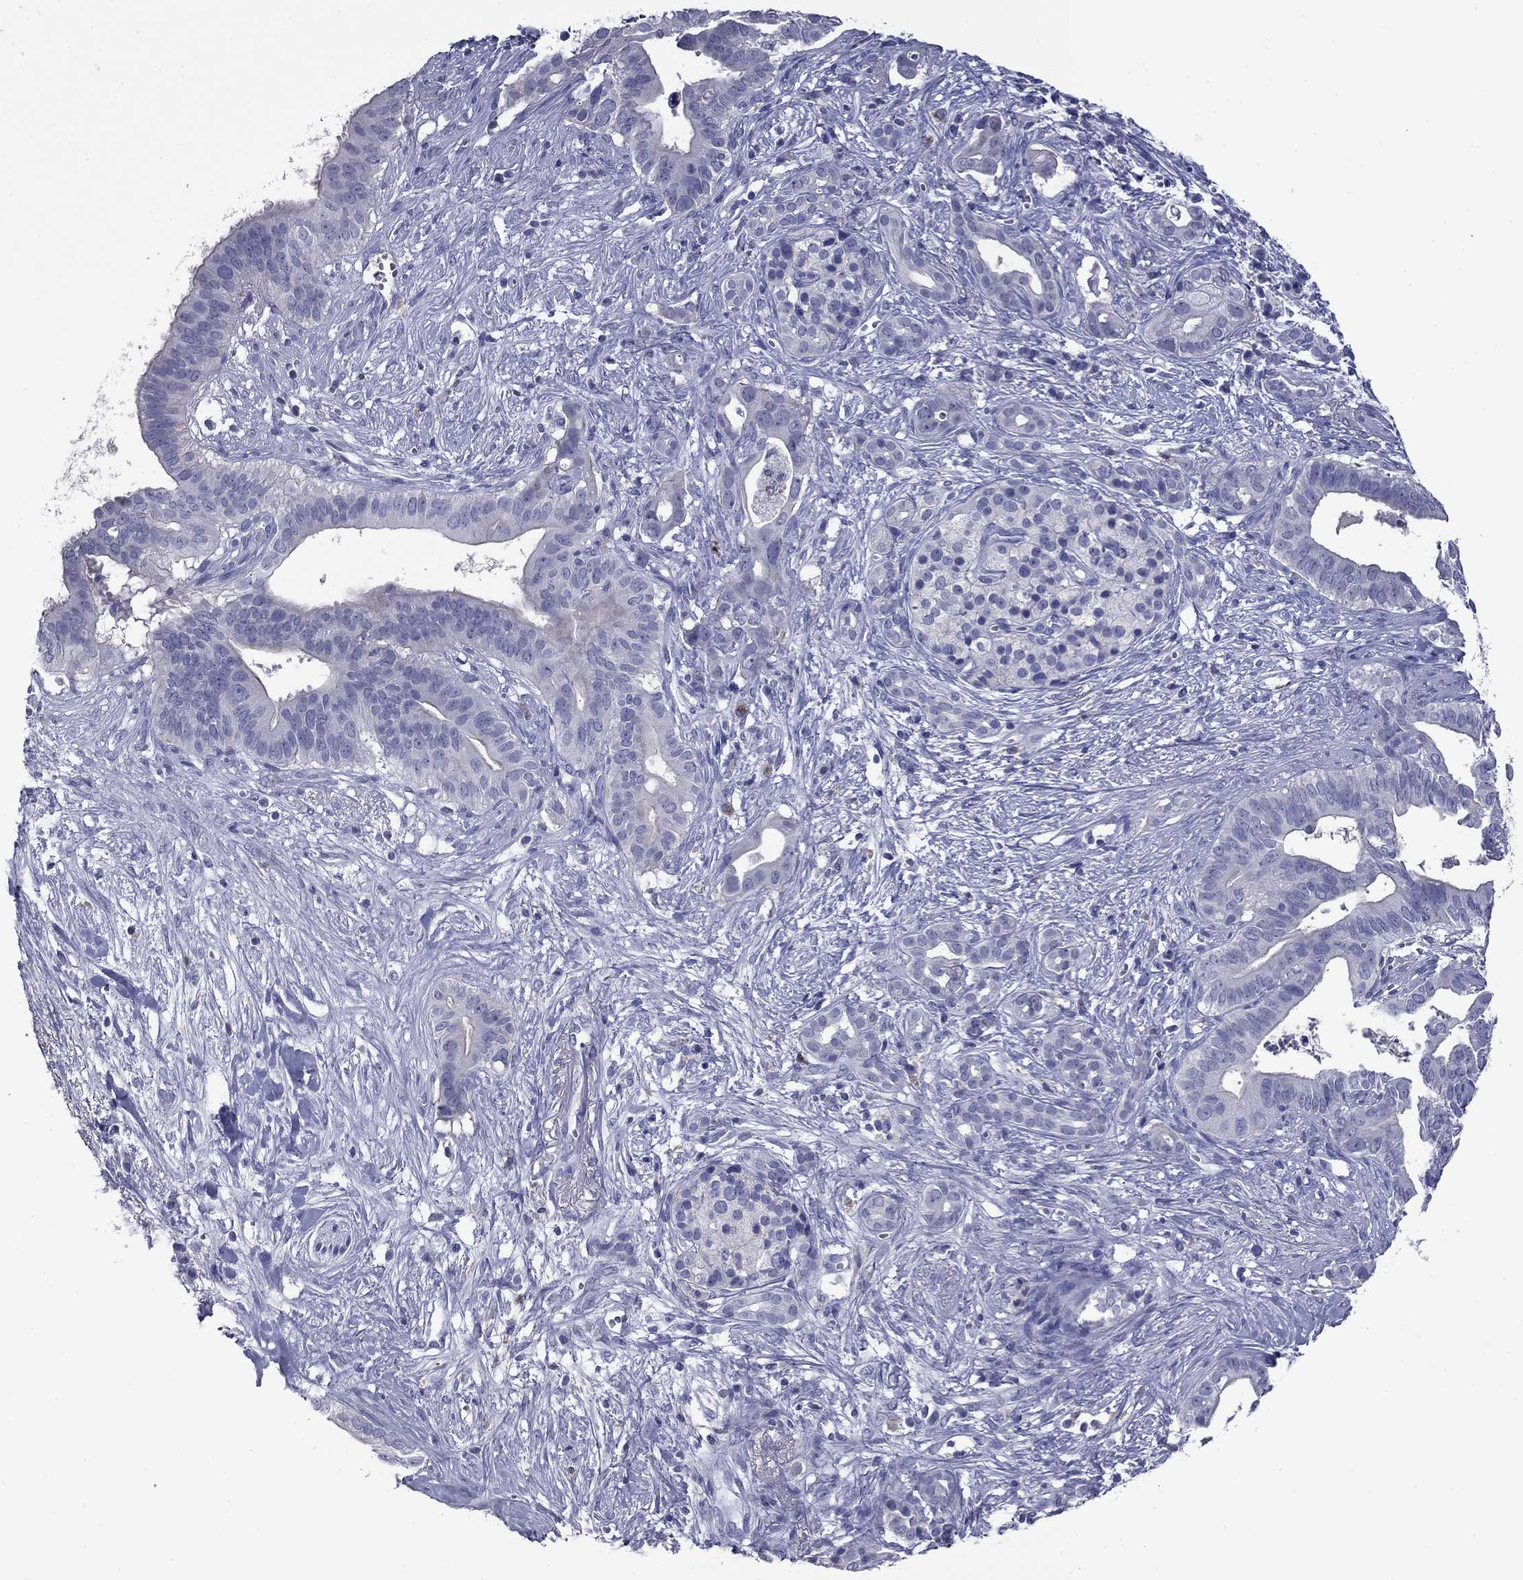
{"staining": {"intensity": "negative", "quantity": "none", "location": "none"}, "tissue": "pancreatic cancer", "cell_type": "Tumor cells", "image_type": "cancer", "snomed": [{"axis": "morphology", "description": "Adenocarcinoma, NOS"}, {"axis": "topography", "description": "Pancreas"}], "caption": "This is a micrograph of immunohistochemistry staining of adenocarcinoma (pancreatic), which shows no positivity in tumor cells.", "gene": "CFAP119", "patient": {"sex": "male", "age": 61}}